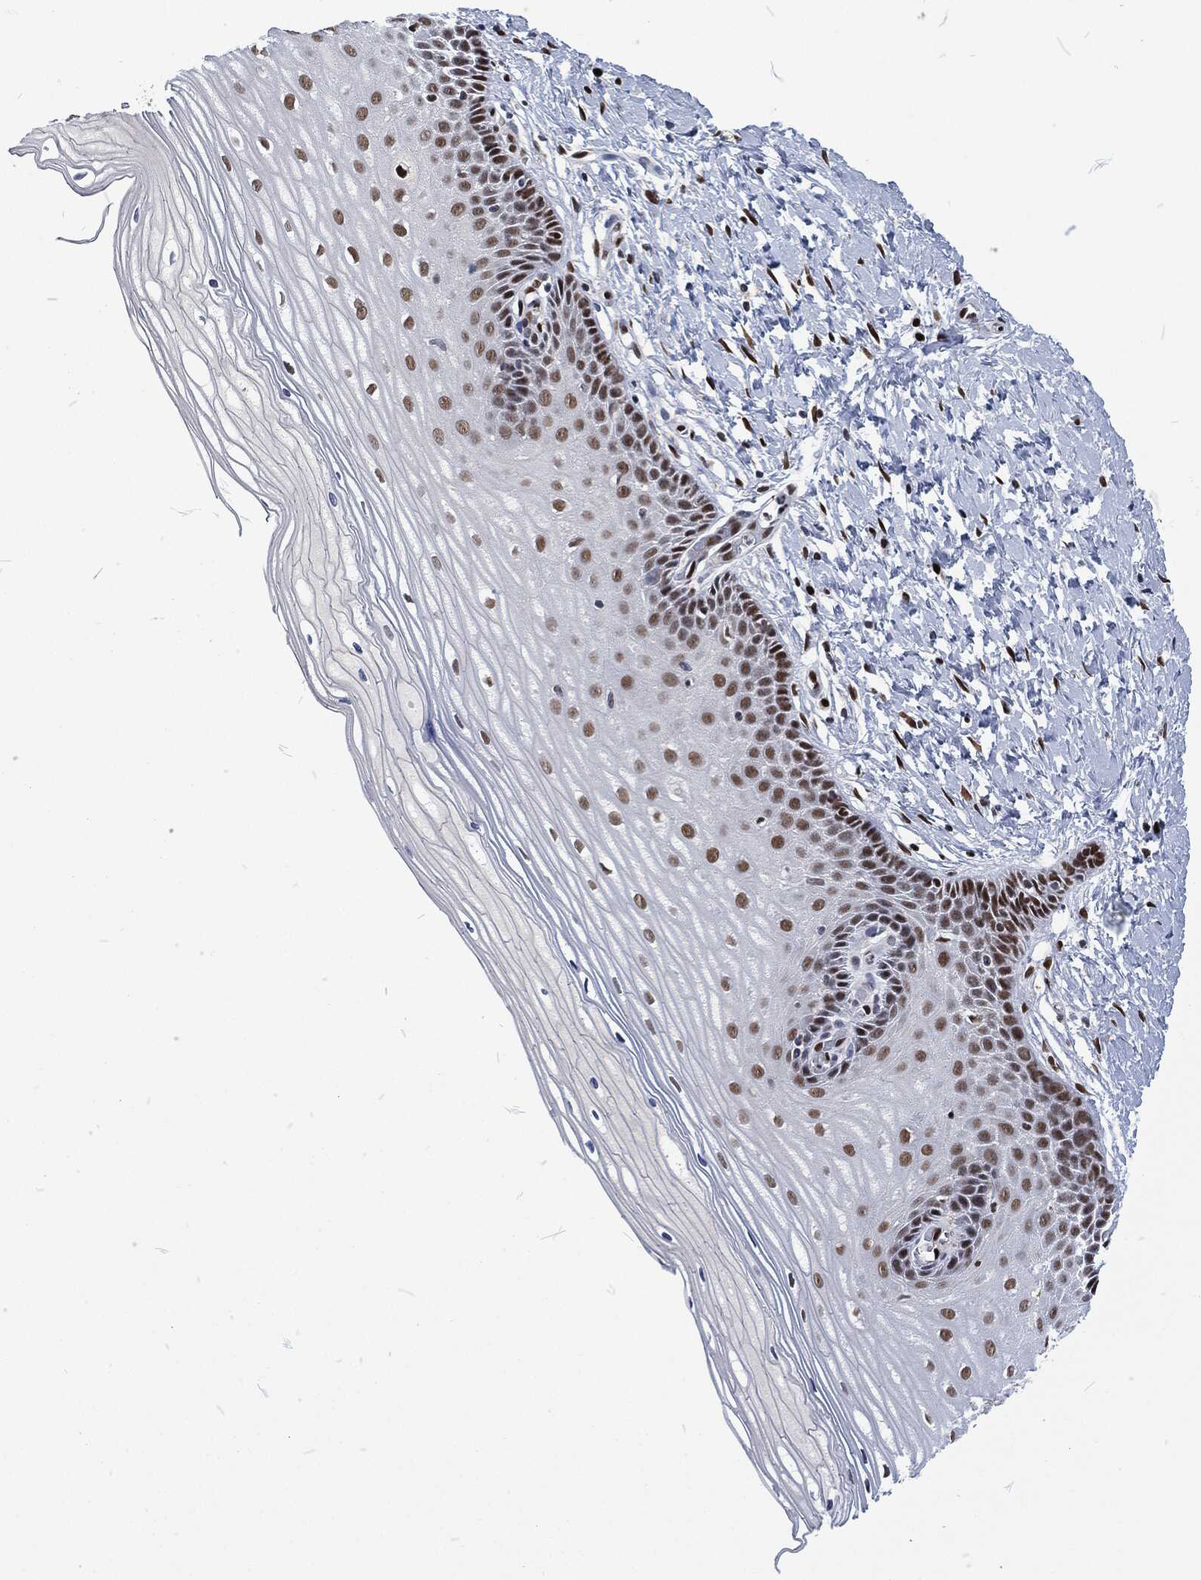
{"staining": {"intensity": "strong", "quantity": ">75%", "location": "nuclear"}, "tissue": "cervix", "cell_type": "Glandular cells", "image_type": "normal", "snomed": [{"axis": "morphology", "description": "Normal tissue, NOS"}, {"axis": "topography", "description": "Cervix"}], "caption": "Immunohistochemistry (IHC) image of unremarkable cervix: cervix stained using immunohistochemistry reveals high levels of strong protein expression localized specifically in the nuclear of glandular cells, appearing as a nuclear brown color.", "gene": "DCPS", "patient": {"sex": "female", "age": 37}}